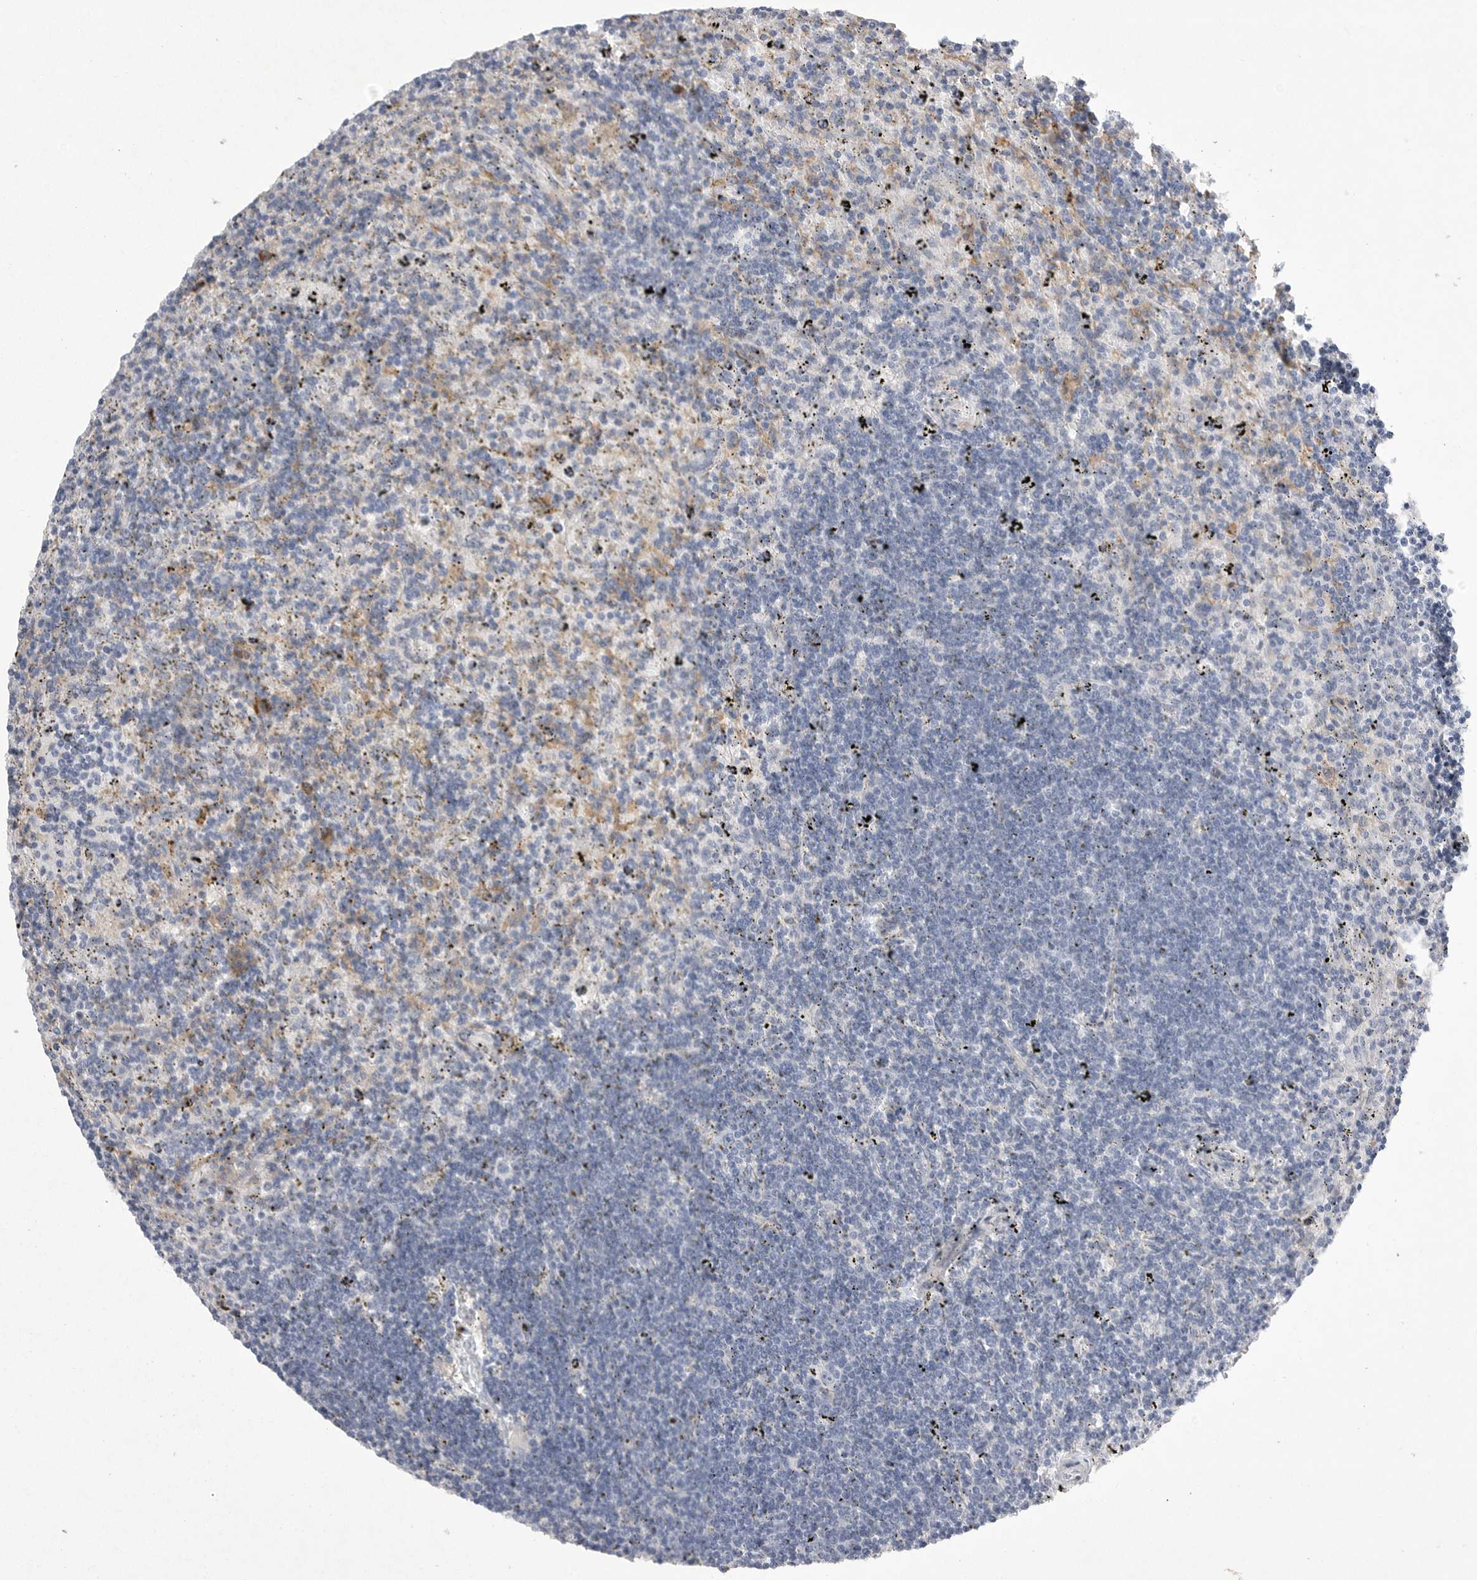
{"staining": {"intensity": "weak", "quantity": "<25%", "location": "cytoplasmic/membranous"}, "tissue": "lymphoma", "cell_type": "Tumor cells", "image_type": "cancer", "snomed": [{"axis": "morphology", "description": "Malignant lymphoma, non-Hodgkin's type, Low grade"}, {"axis": "topography", "description": "Spleen"}], "caption": "IHC histopathology image of human lymphoma stained for a protein (brown), which demonstrates no positivity in tumor cells.", "gene": "EDEM3", "patient": {"sex": "male", "age": 76}}